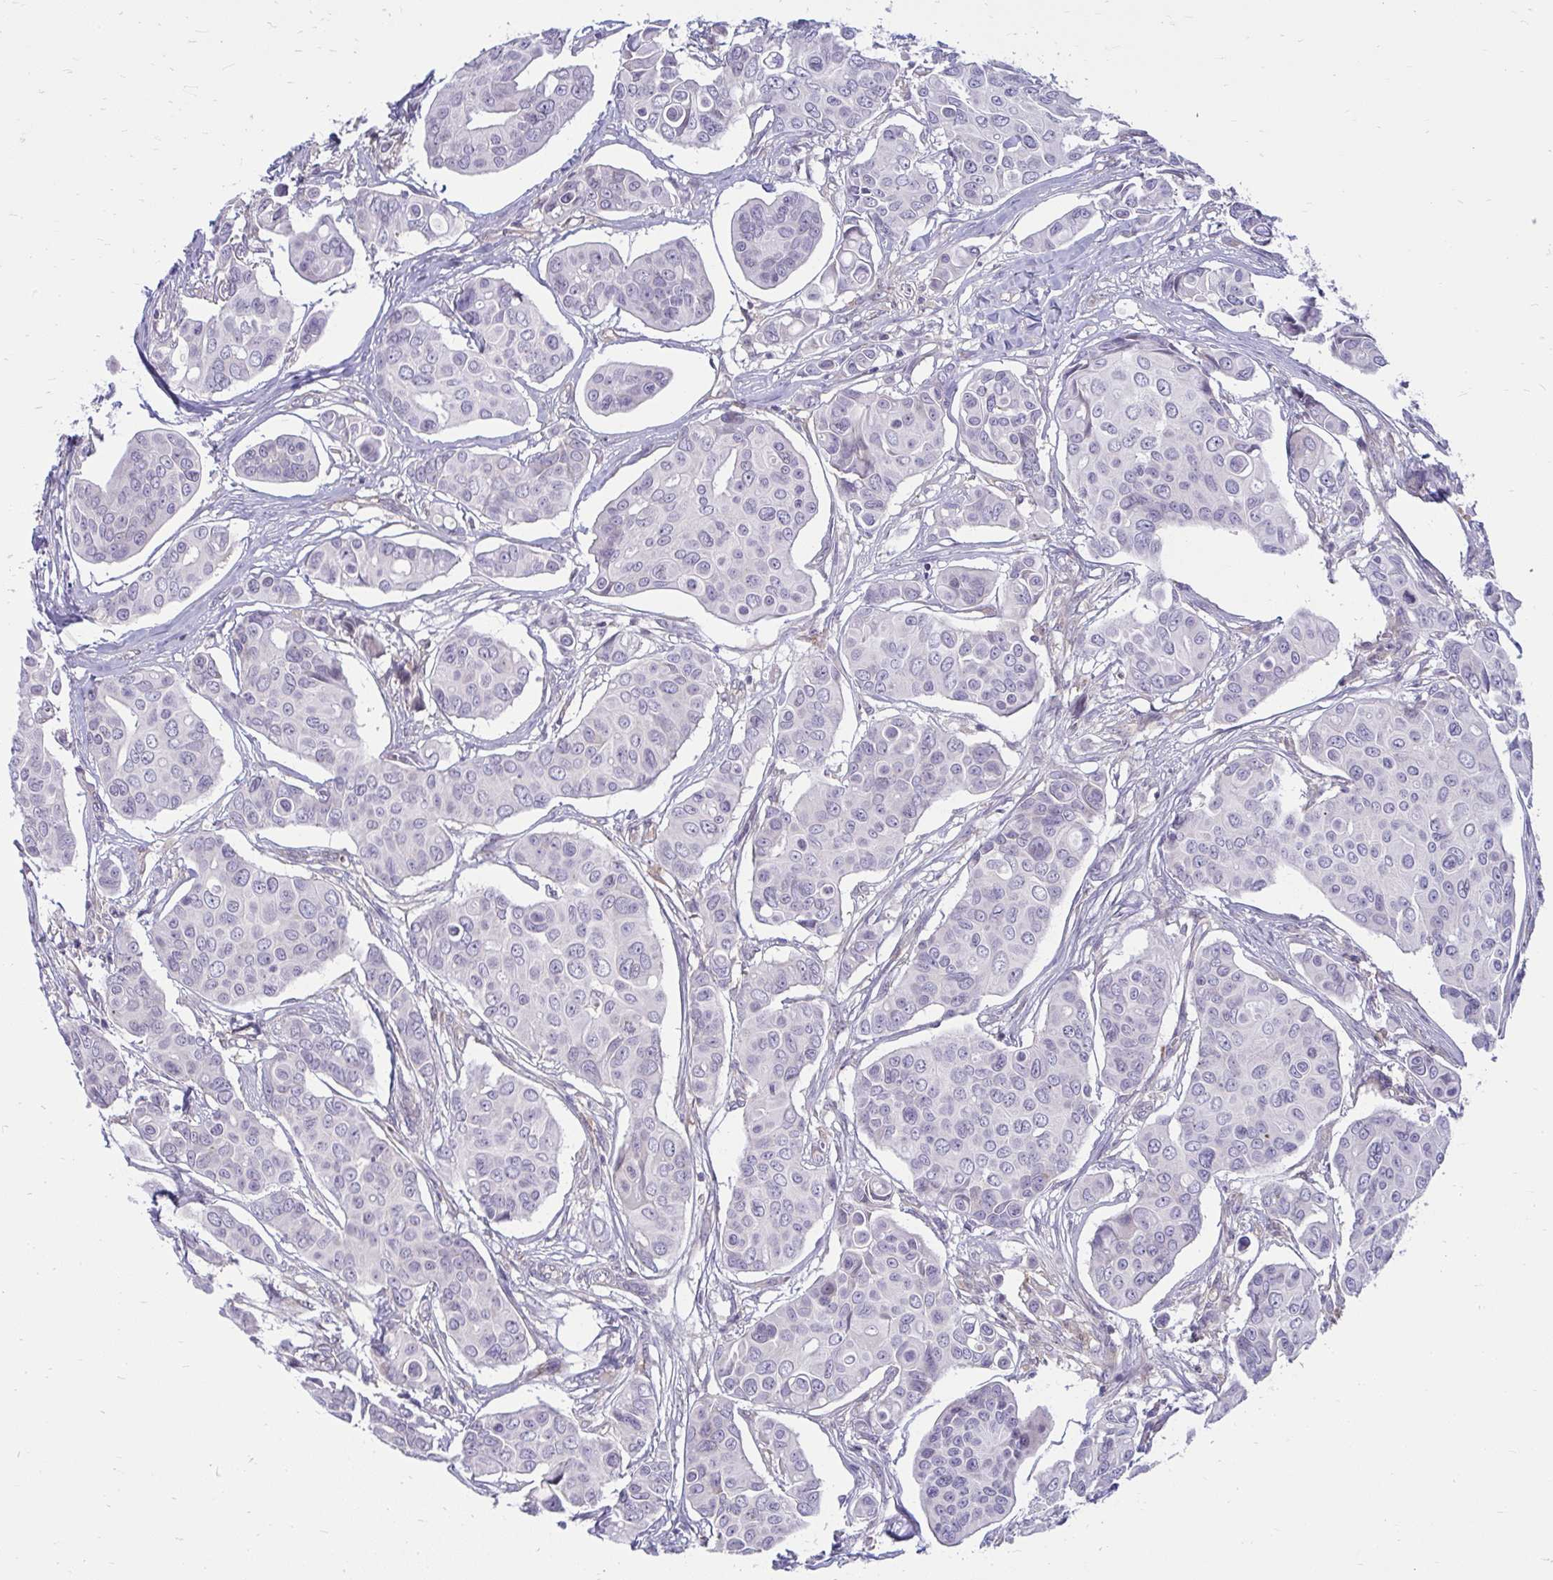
{"staining": {"intensity": "negative", "quantity": "none", "location": "none"}, "tissue": "breast cancer", "cell_type": "Tumor cells", "image_type": "cancer", "snomed": [{"axis": "morphology", "description": "Duct carcinoma"}, {"axis": "topography", "description": "Breast"}], "caption": "Tumor cells are negative for brown protein staining in breast cancer.", "gene": "ASAP1", "patient": {"sex": "female", "age": 54}}